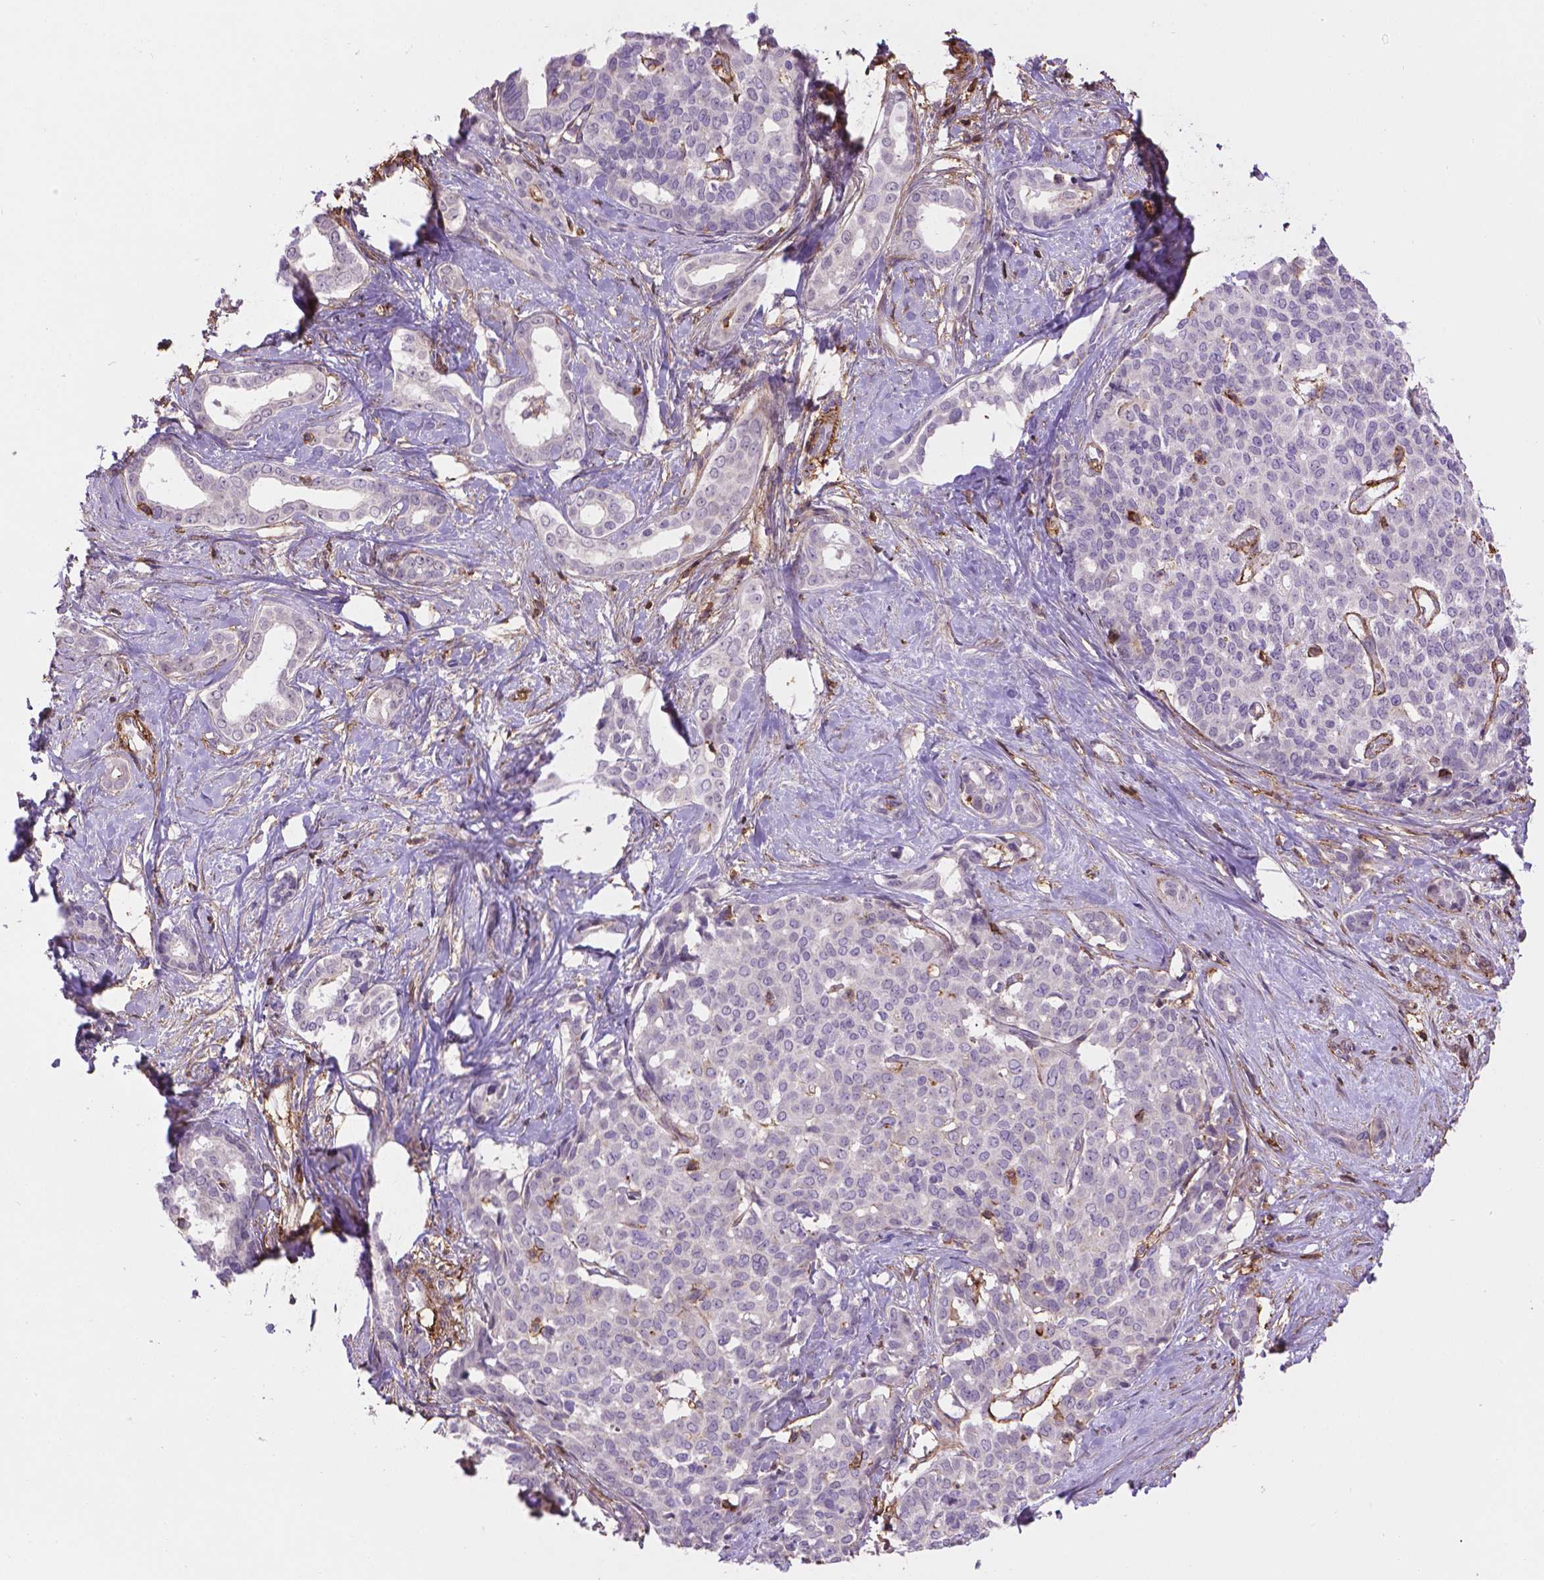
{"staining": {"intensity": "negative", "quantity": "none", "location": "none"}, "tissue": "liver cancer", "cell_type": "Tumor cells", "image_type": "cancer", "snomed": [{"axis": "morphology", "description": "Cholangiocarcinoma"}, {"axis": "topography", "description": "Liver"}], "caption": "Immunohistochemistry (IHC) photomicrograph of neoplastic tissue: human liver cancer (cholangiocarcinoma) stained with DAB displays no significant protein staining in tumor cells. (Brightfield microscopy of DAB immunohistochemistry at high magnification).", "gene": "ACAD10", "patient": {"sex": "female", "age": 47}}